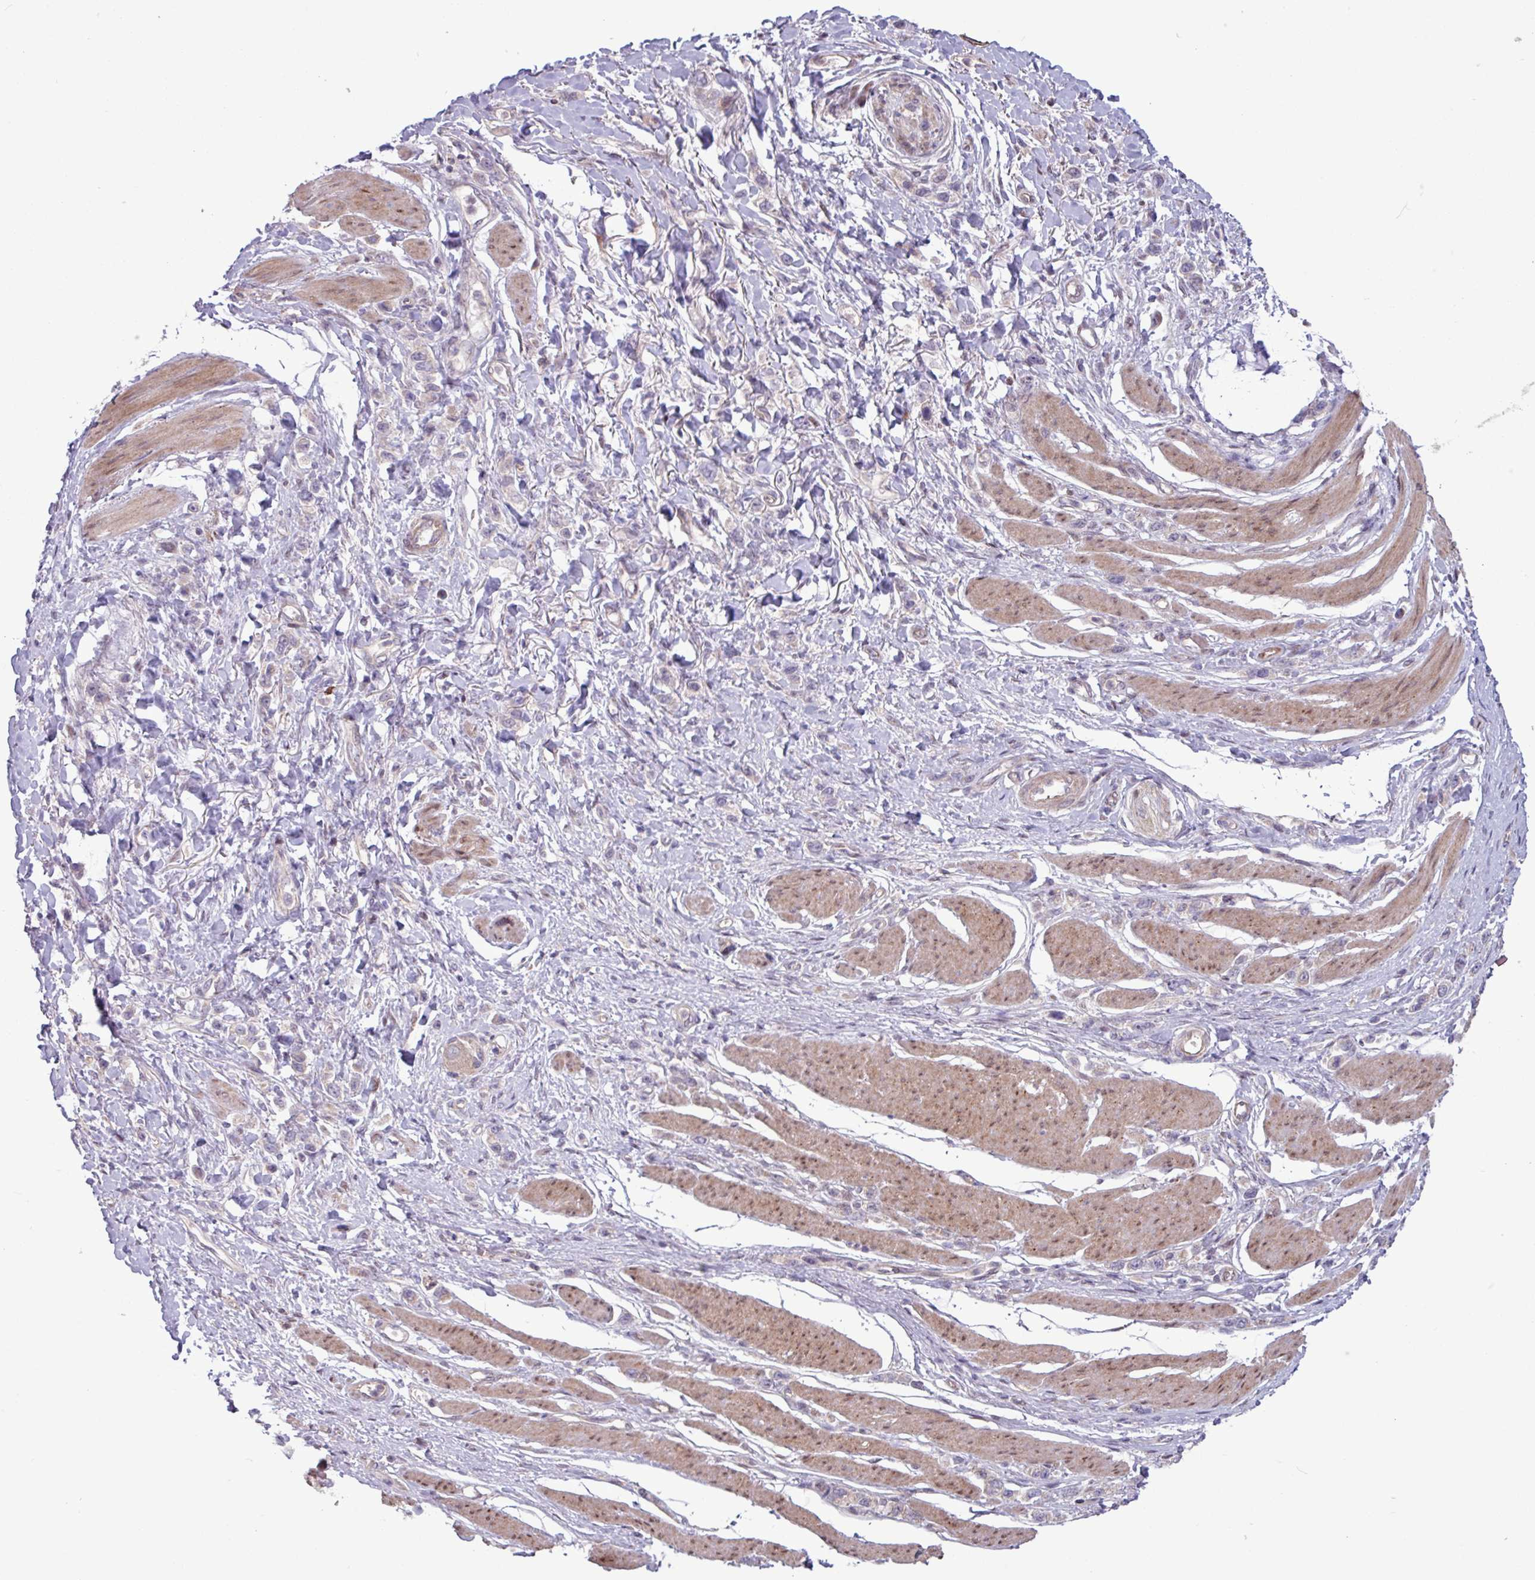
{"staining": {"intensity": "negative", "quantity": "none", "location": "none"}, "tissue": "stomach cancer", "cell_type": "Tumor cells", "image_type": "cancer", "snomed": [{"axis": "morphology", "description": "Adenocarcinoma, NOS"}, {"axis": "topography", "description": "Stomach"}], "caption": "Histopathology image shows no protein positivity in tumor cells of adenocarcinoma (stomach) tissue.", "gene": "PDPR", "patient": {"sex": "female", "age": 65}}